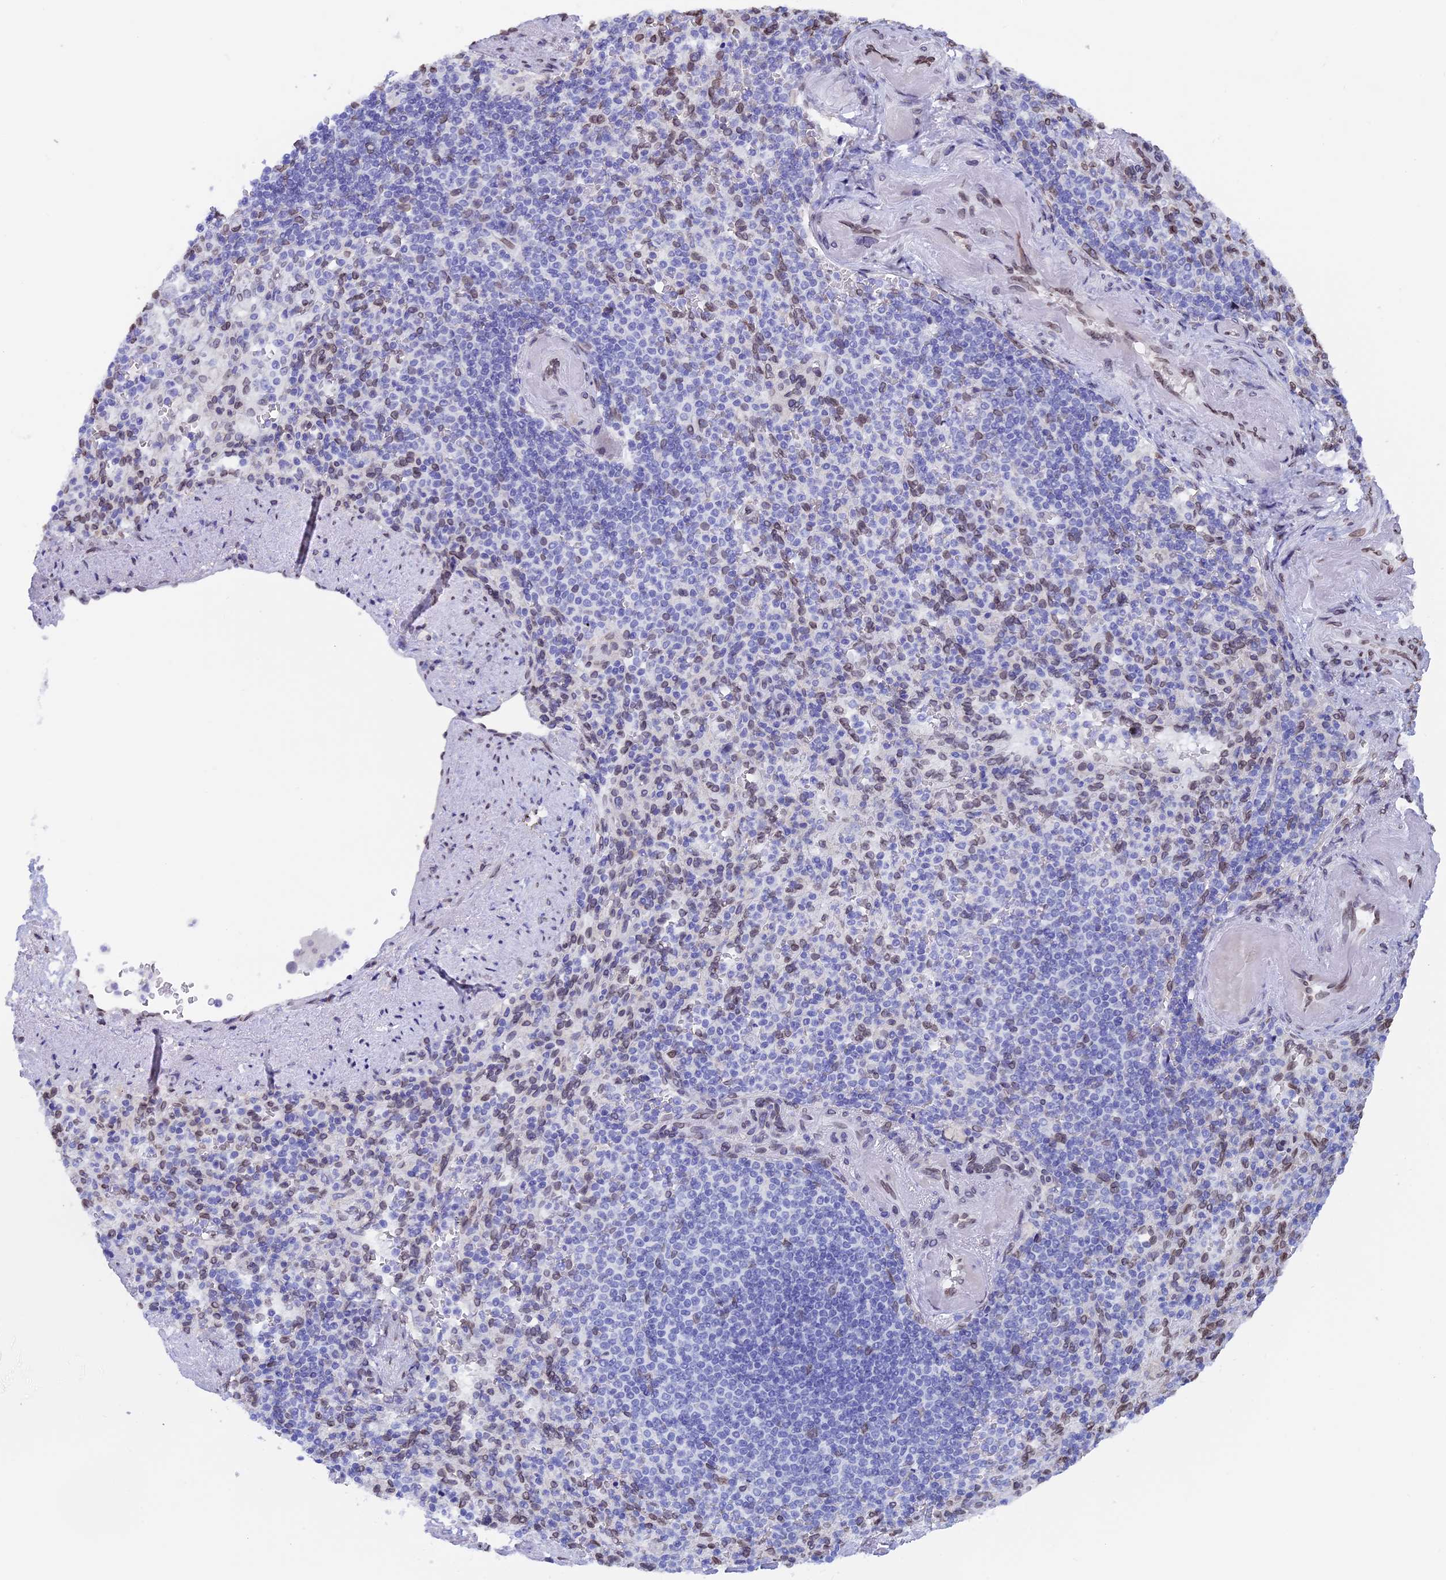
{"staining": {"intensity": "negative", "quantity": "none", "location": "none"}, "tissue": "spleen", "cell_type": "Cells in red pulp", "image_type": "normal", "snomed": [{"axis": "morphology", "description": "Normal tissue, NOS"}, {"axis": "topography", "description": "Spleen"}], "caption": "High magnification brightfield microscopy of benign spleen stained with DAB (brown) and counterstained with hematoxylin (blue): cells in red pulp show no significant staining. The staining is performed using DAB (3,3'-diaminobenzidine) brown chromogen with nuclei counter-stained in using hematoxylin.", "gene": "TMPRSS7", "patient": {"sex": "female", "age": 74}}